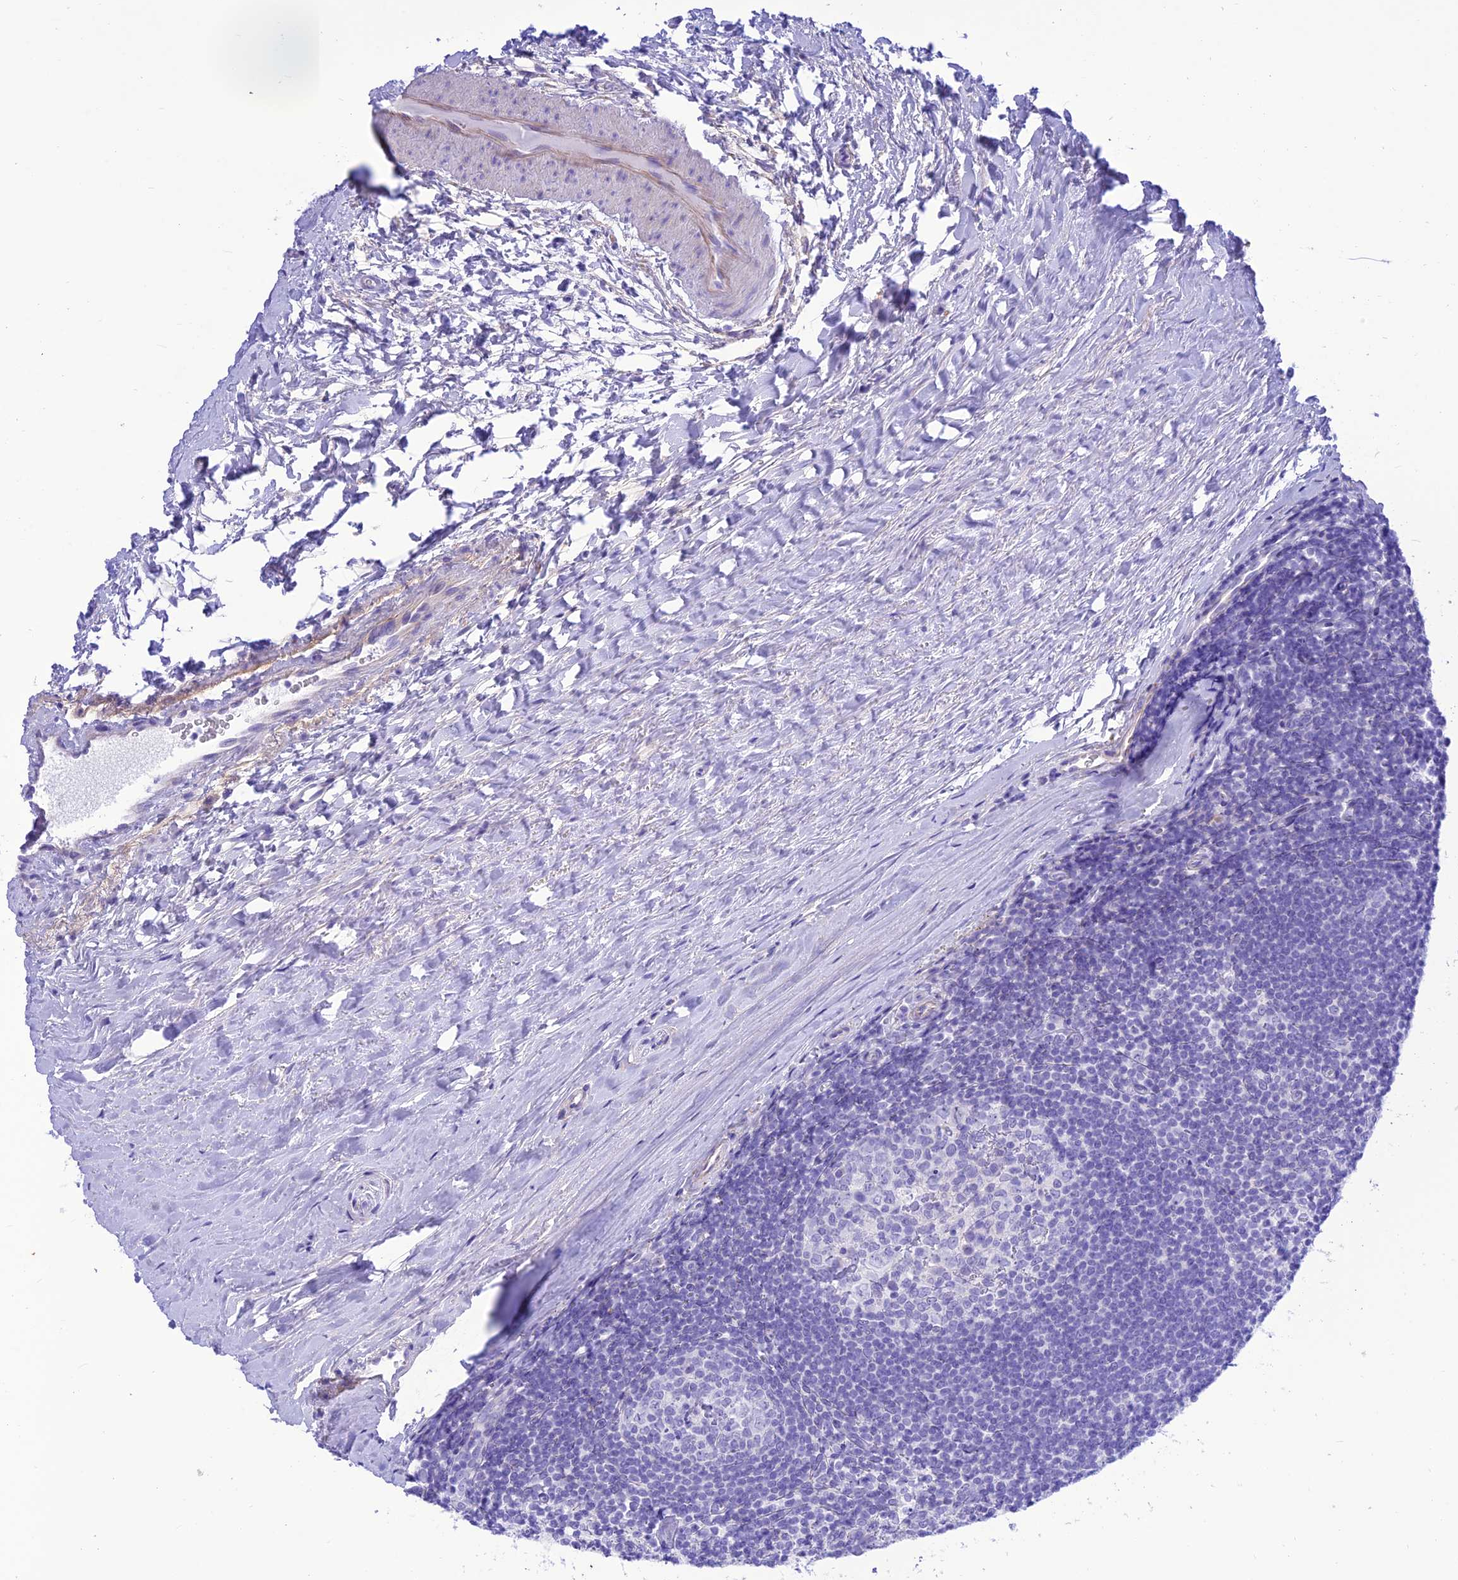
{"staining": {"intensity": "negative", "quantity": "none", "location": "none"}, "tissue": "tonsil", "cell_type": "Germinal center cells", "image_type": "normal", "snomed": [{"axis": "morphology", "description": "Normal tissue, NOS"}, {"axis": "topography", "description": "Tonsil"}], "caption": "This is an IHC micrograph of unremarkable tonsil. There is no staining in germinal center cells.", "gene": "PRNP", "patient": {"sex": "male", "age": 27}}